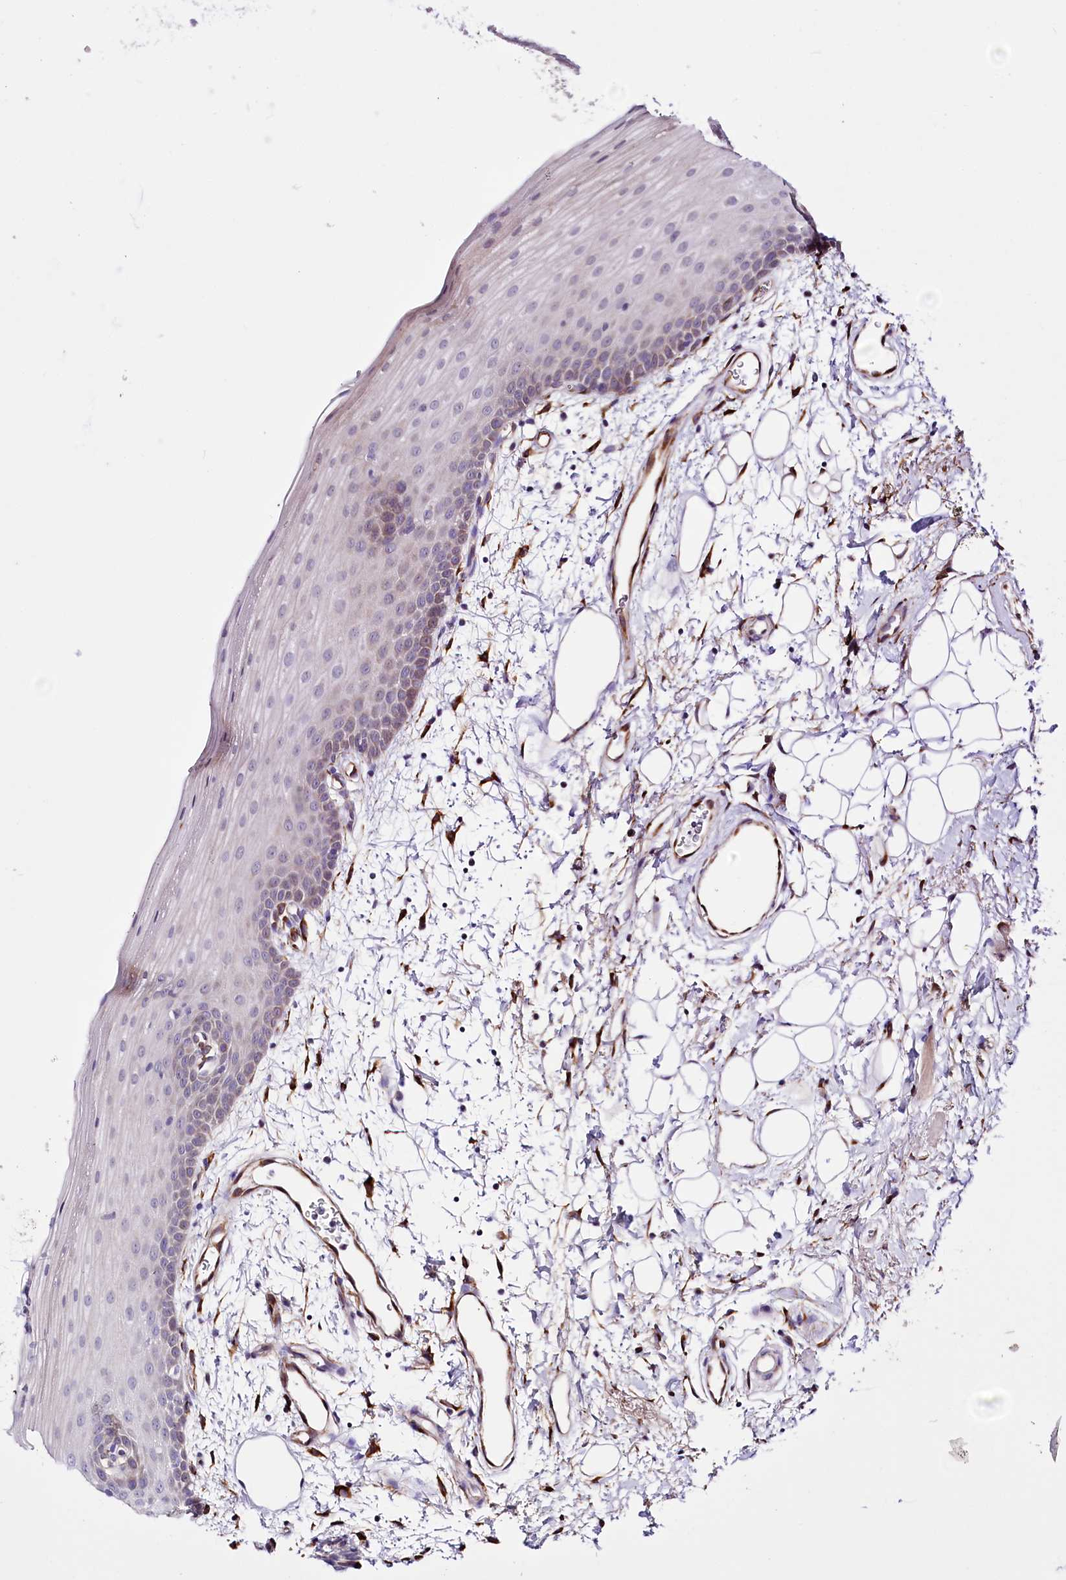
{"staining": {"intensity": "moderate", "quantity": "<25%", "location": "cytoplasmic/membranous"}, "tissue": "oral mucosa", "cell_type": "Squamous epithelial cells", "image_type": "normal", "snomed": [{"axis": "morphology", "description": "Normal tissue, NOS"}, {"axis": "topography", "description": "Oral tissue"}], "caption": "This is a histology image of immunohistochemistry (IHC) staining of unremarkable oral mucosa, which shows moderate positivity in the cytoplasmic/membranous of squamous epithelial cells.", "gene": "WWC1", "patient": {"sex": "male", "age": 68}}